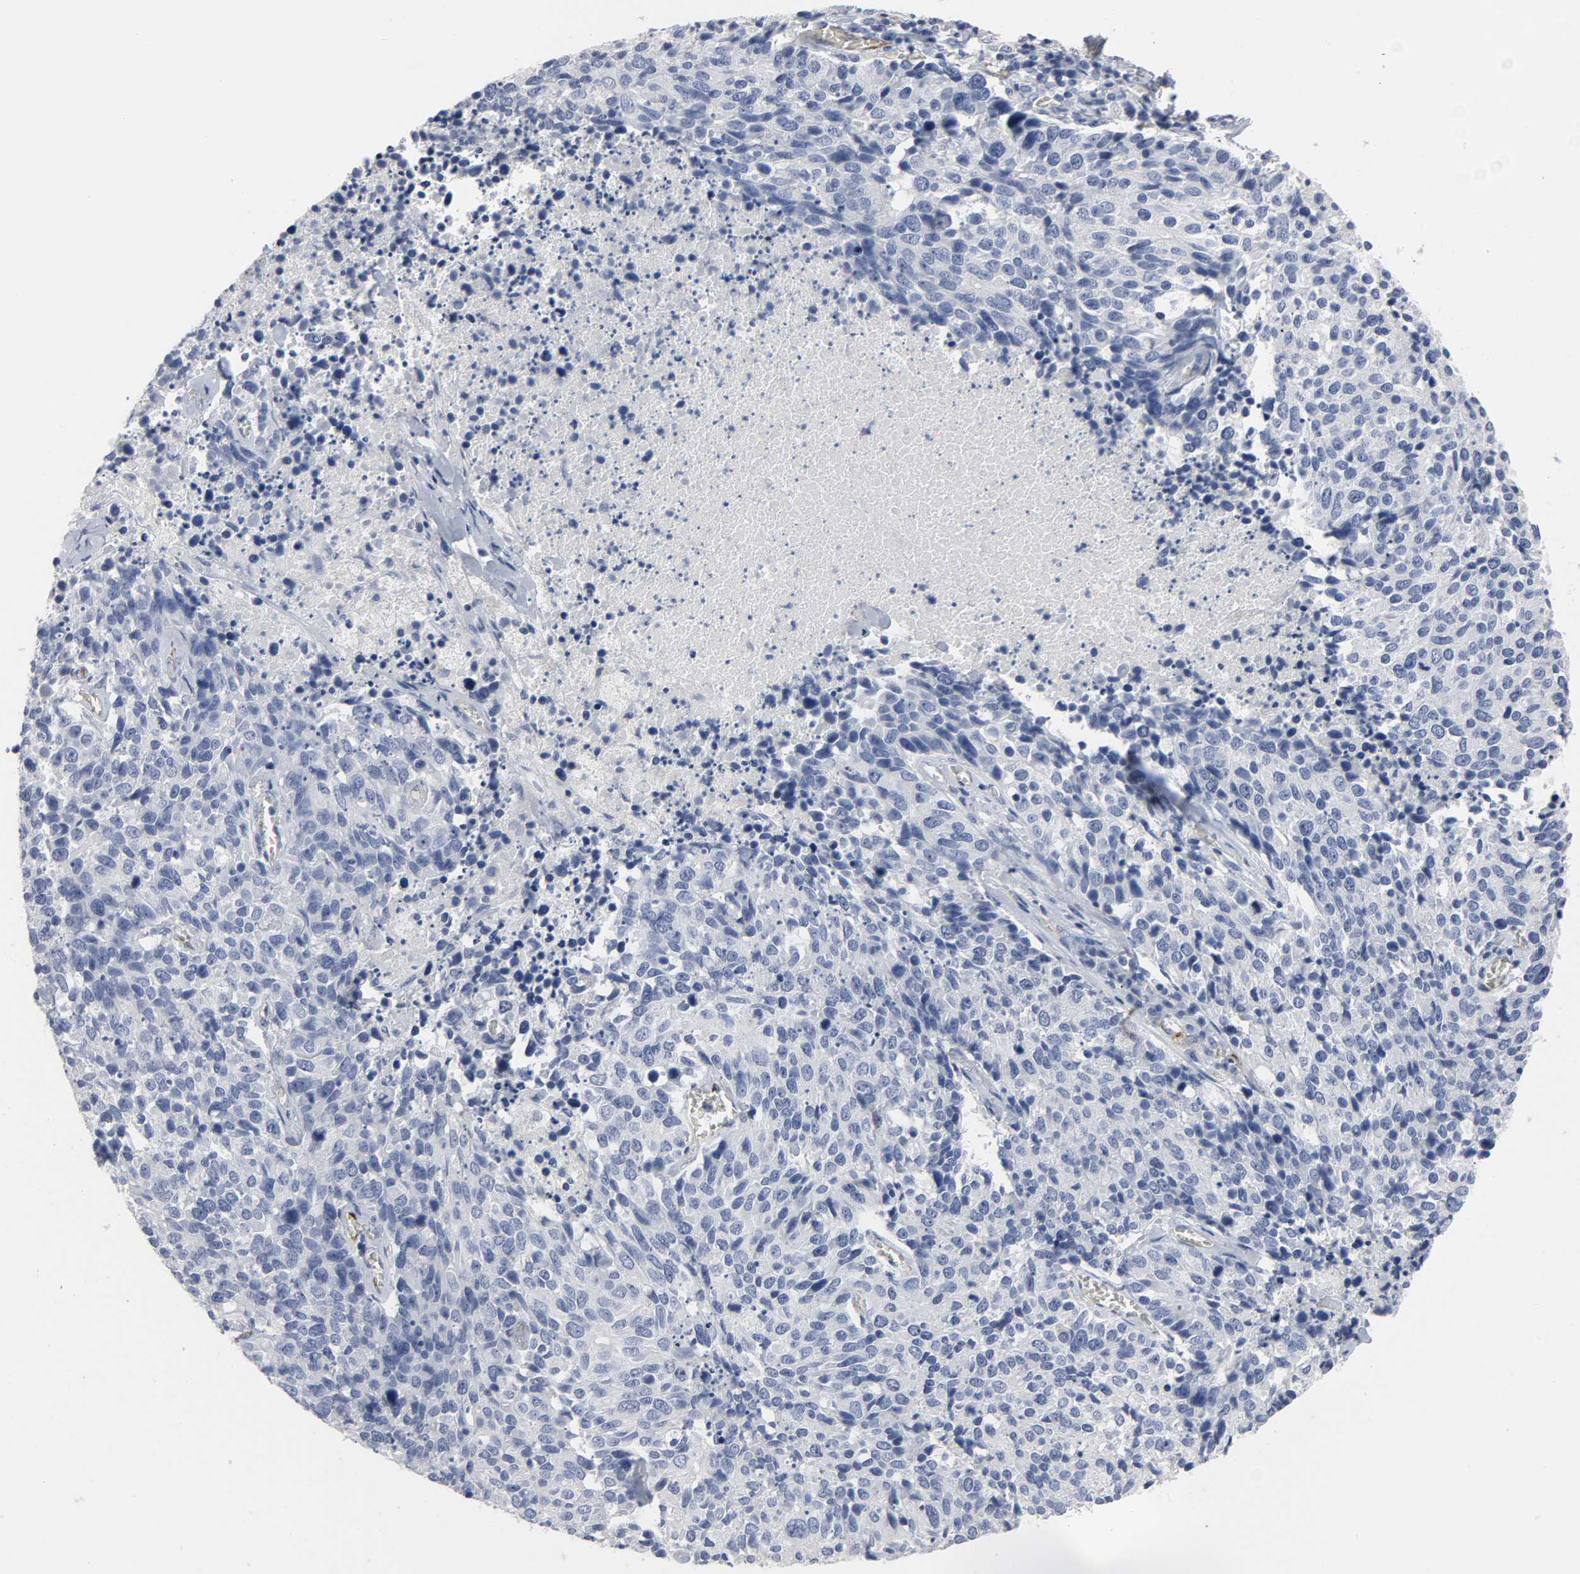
{"staining": {"intensity": "negative", "quantity": "none", "location": "none"}, "tissue": "lung cancer", "cell_type": "Tumor cells", "image_type": "cancer", "snomed": [{"axis": "morphology", "description": "Neoplasm, malignant, NOS"}, {"axis": "topography", "description": "Lung"}], "caption": "A histopathology image of human neoplasm (malignant) (lung) is negative for staining in tumor cells.", "gene": "KDR", "patient": {"sex": "female", "age": 76}}